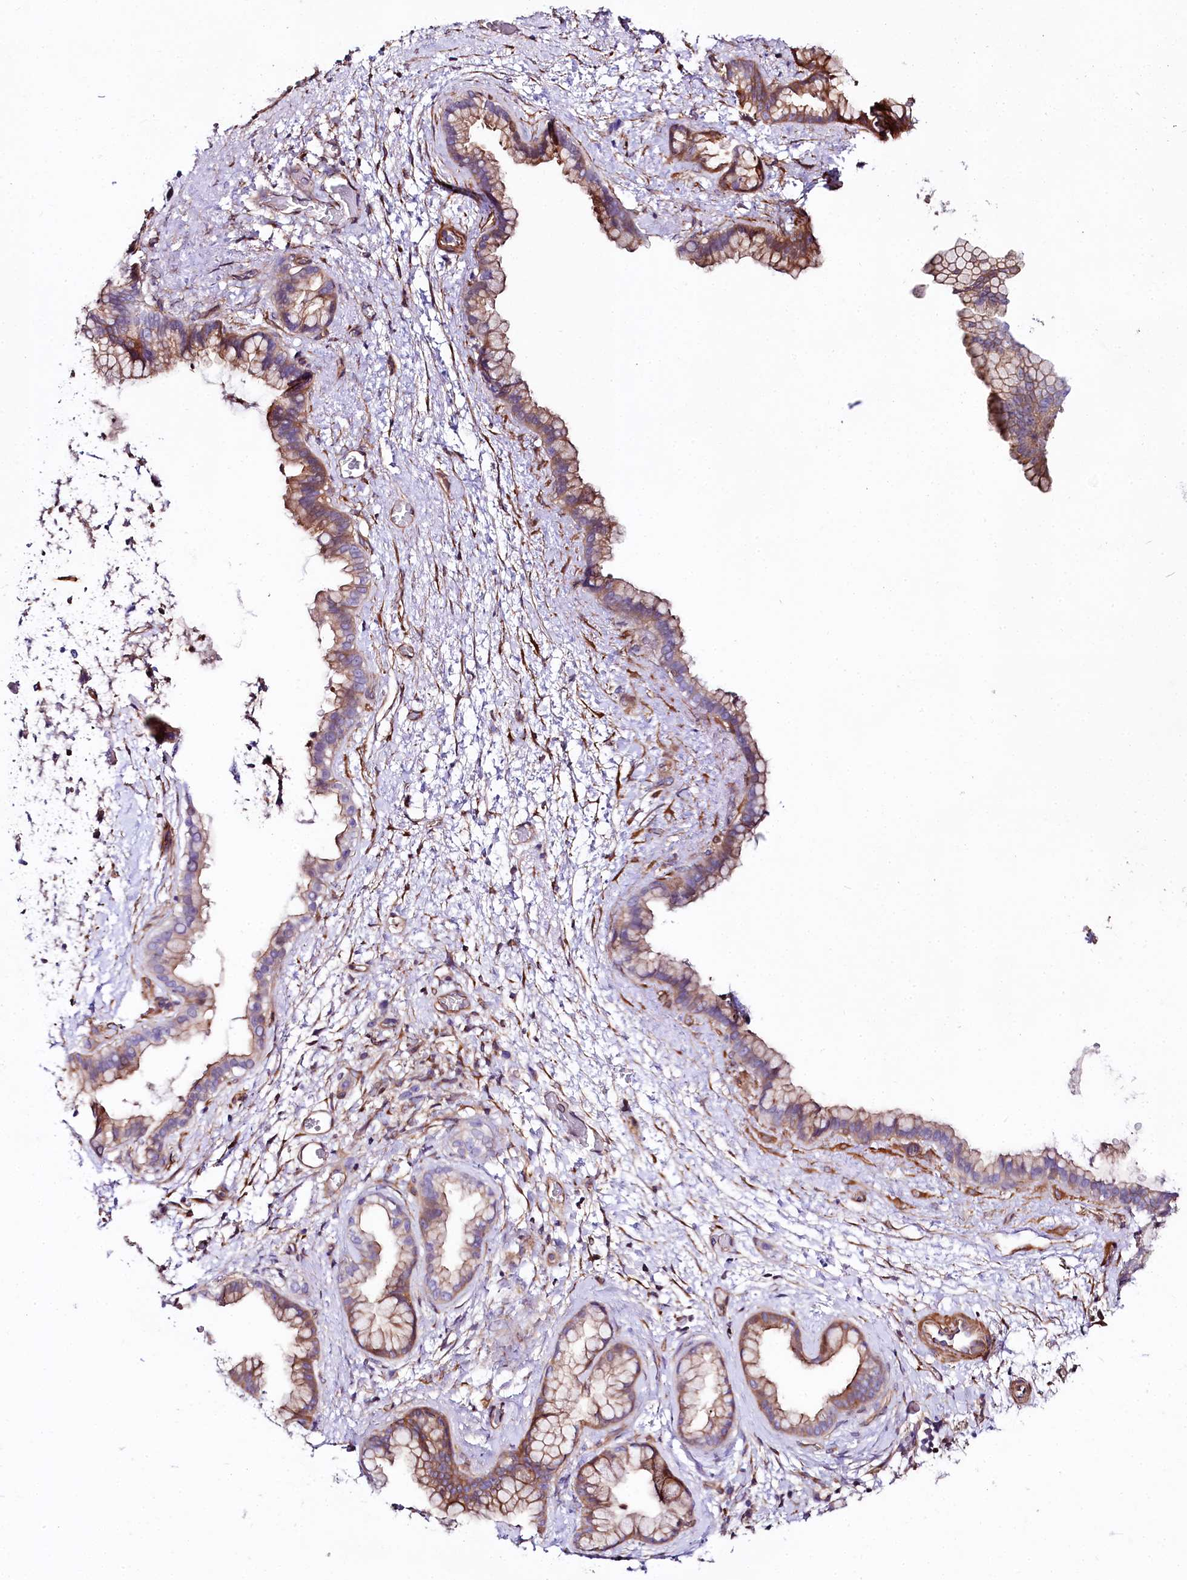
{"staining": {"intensity": "moderate", "quantity": ">75%", "location": "cytoplasmic/membranous"}, "tissue": "pancreatic cancer", "cell_type": "Tumor cells", "image_type": "cancer", "snomed": [{"axis": "morphology", "description": "Adenocarcinoma, NOS"}, {"axis": "topography", "description": "Pancreas"}], "caption": "About >75% of tumor cells in pancreatic cancer display moderate cytoplasmic/membranous protein positivity as visualized by brown immunohistochemical staining.", "gene": "FCHSD2", "patient": {"sex": "female", "age": 78}}